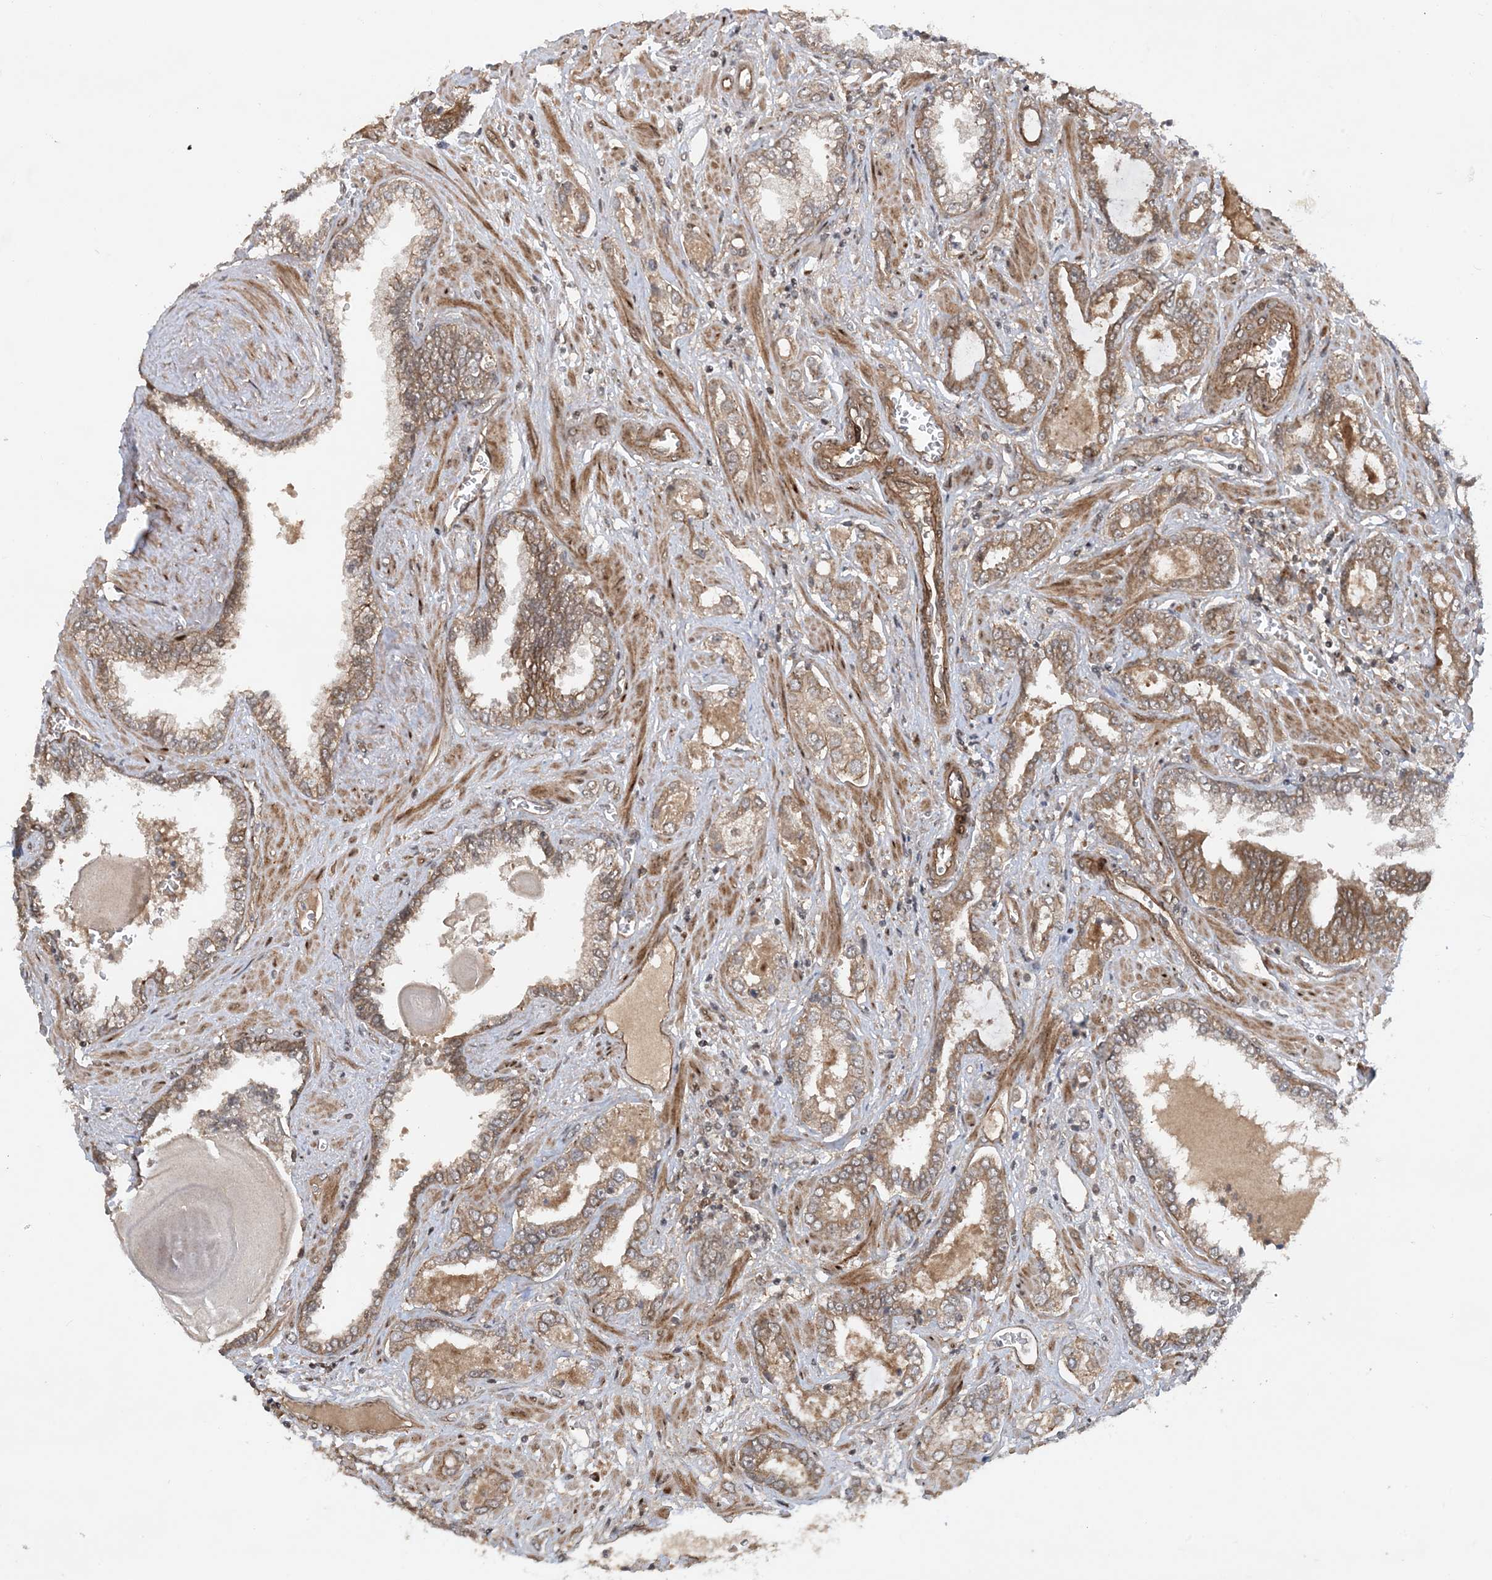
{"staining": {"intensity": "moderate", "quantity": ">75%", "location": "cytoplasmic/membranous"}, "tissue": "prostate cancer", "cell_type": "Tumor cells", "image_type": "cancer", "snomed": [{"axis": "morphology", "description": "Adenocarcinoma, High grade"}, {"axis": "topography", "description": "Prostate and seminal vesicle, NOS"}], "caption": "Prostate cancer tissue exhibits moderate cytoplasmic/membranous positivity in approximately >75% of tumor cells, visualized by immunohistochemistry.", "gene": "HEMK1", "patient": {"sex": "male", "age": 67}}